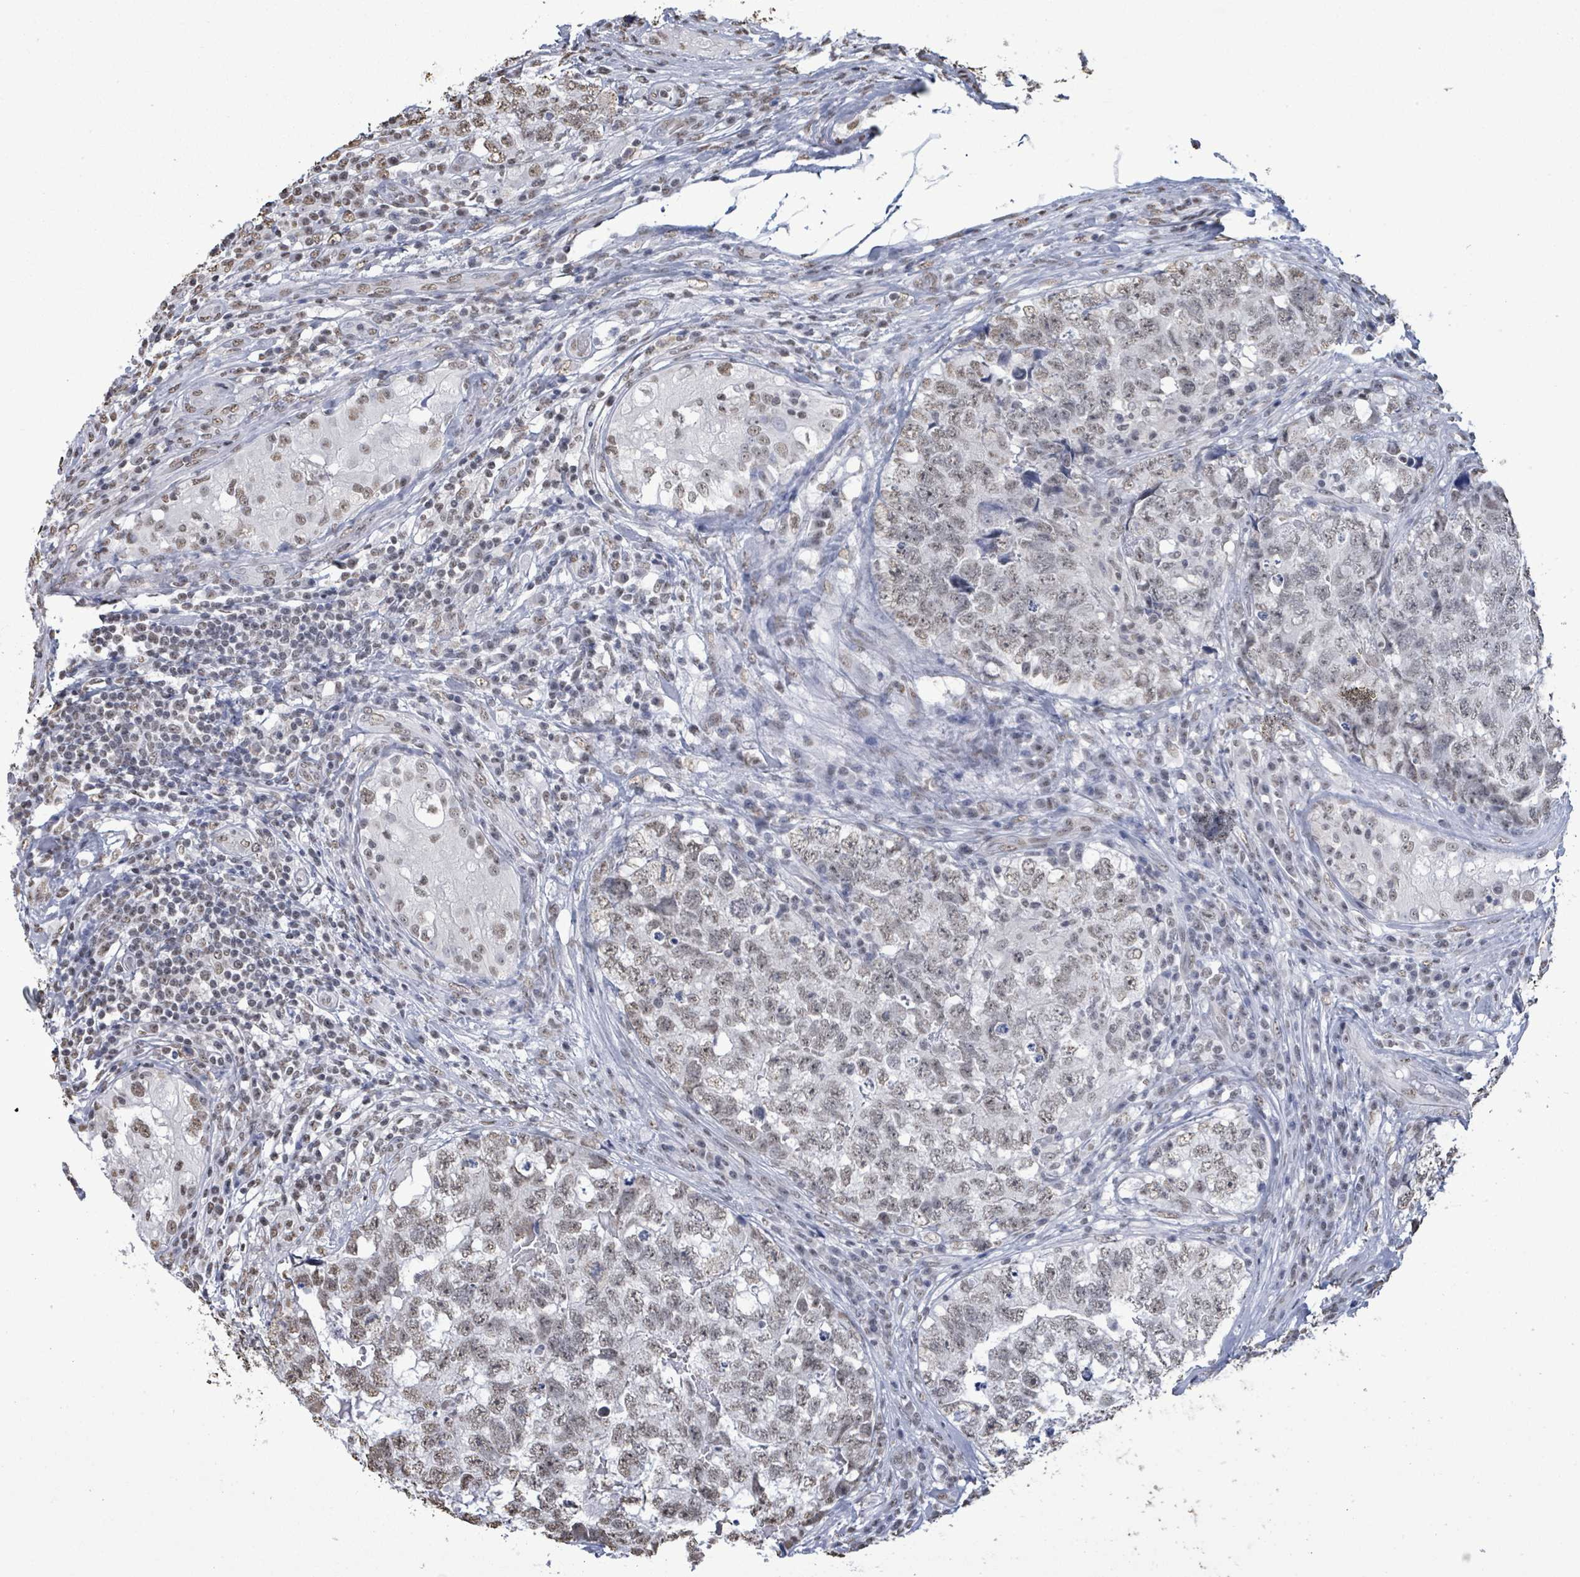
{"staining": {"intensity": "weak", "quantity": ">75%", "location": "nuclear"}, "tissue": "testis cancer", "cell_type": "Tumor cells", "image_type": "cancer", "snomed": [{"axis": "morphology", "description": "Carcinoma, Embryonal, NOS"}, {"axis": "topography", "description": "Testis"}], "caption": "Protein expression analysis of human testis embryonal carcinoma reveals weak nuclear staining in approximately >75% of tumor cells.", "gene": "SAMD14", "patient": {"sex": "male", "age": 31}}